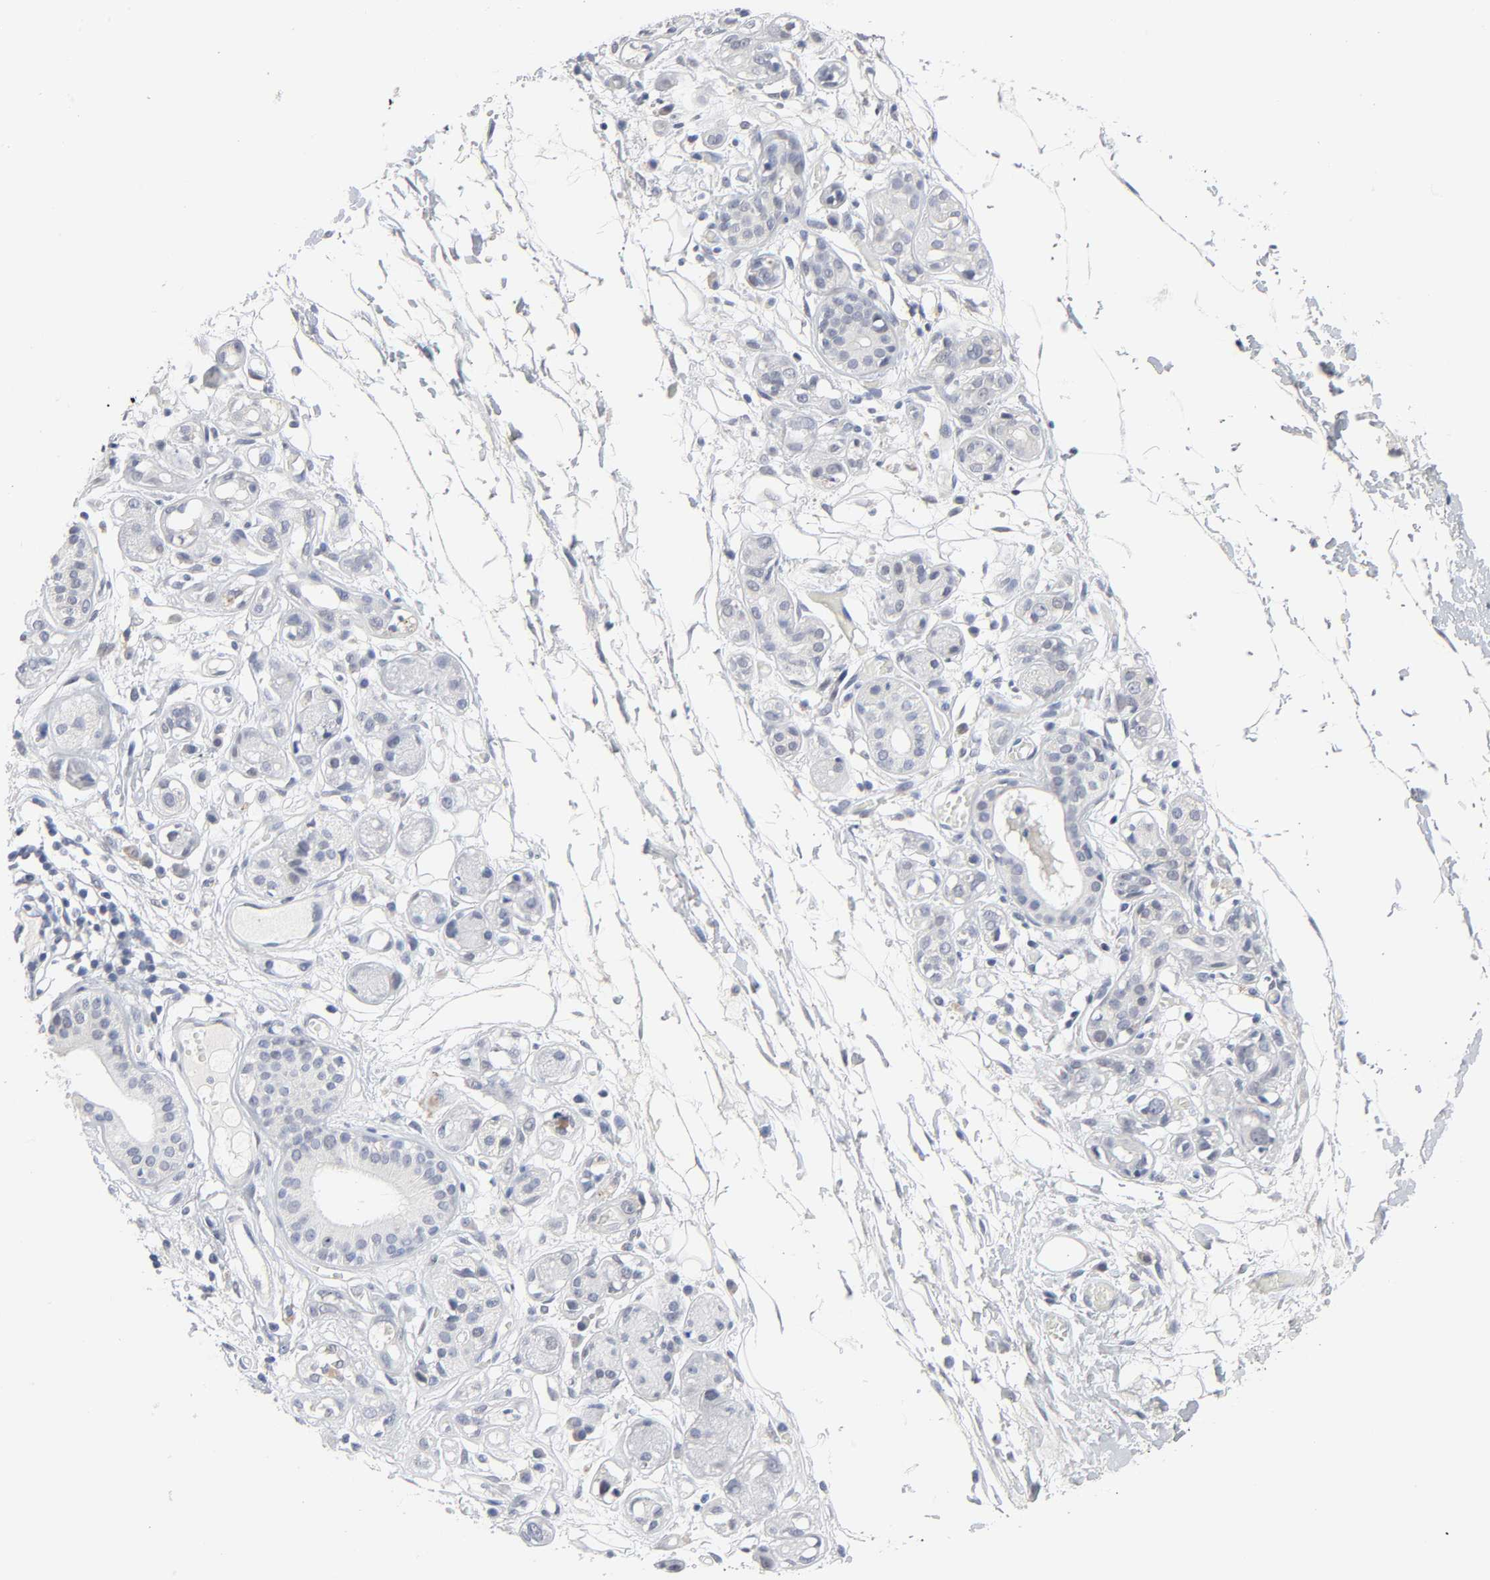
{"staining": {"intensity": "negative", "quantity": "none", "location": "none"}, "tissue": "adipose tissue", "cell_type": "Adipocytes", "image_type": "normal", "snomed": [{"axis": "morphology", "description": "Normal tissue, NOS"}, {"axis": "morphology", "description": "Inflammation, NOS"}, {"axis": "topography", "description": "Vascular tissue"}, {"axis": "topography", "description": "Salivary gland"}], "caption": "An image of human adipose tissue is negative for staining in adipocytes. (Immunohistochemistry, brightfield microscopy, high magnification).", "gene": "SALL2", "patient": {"sex": "female", "age": 75}}